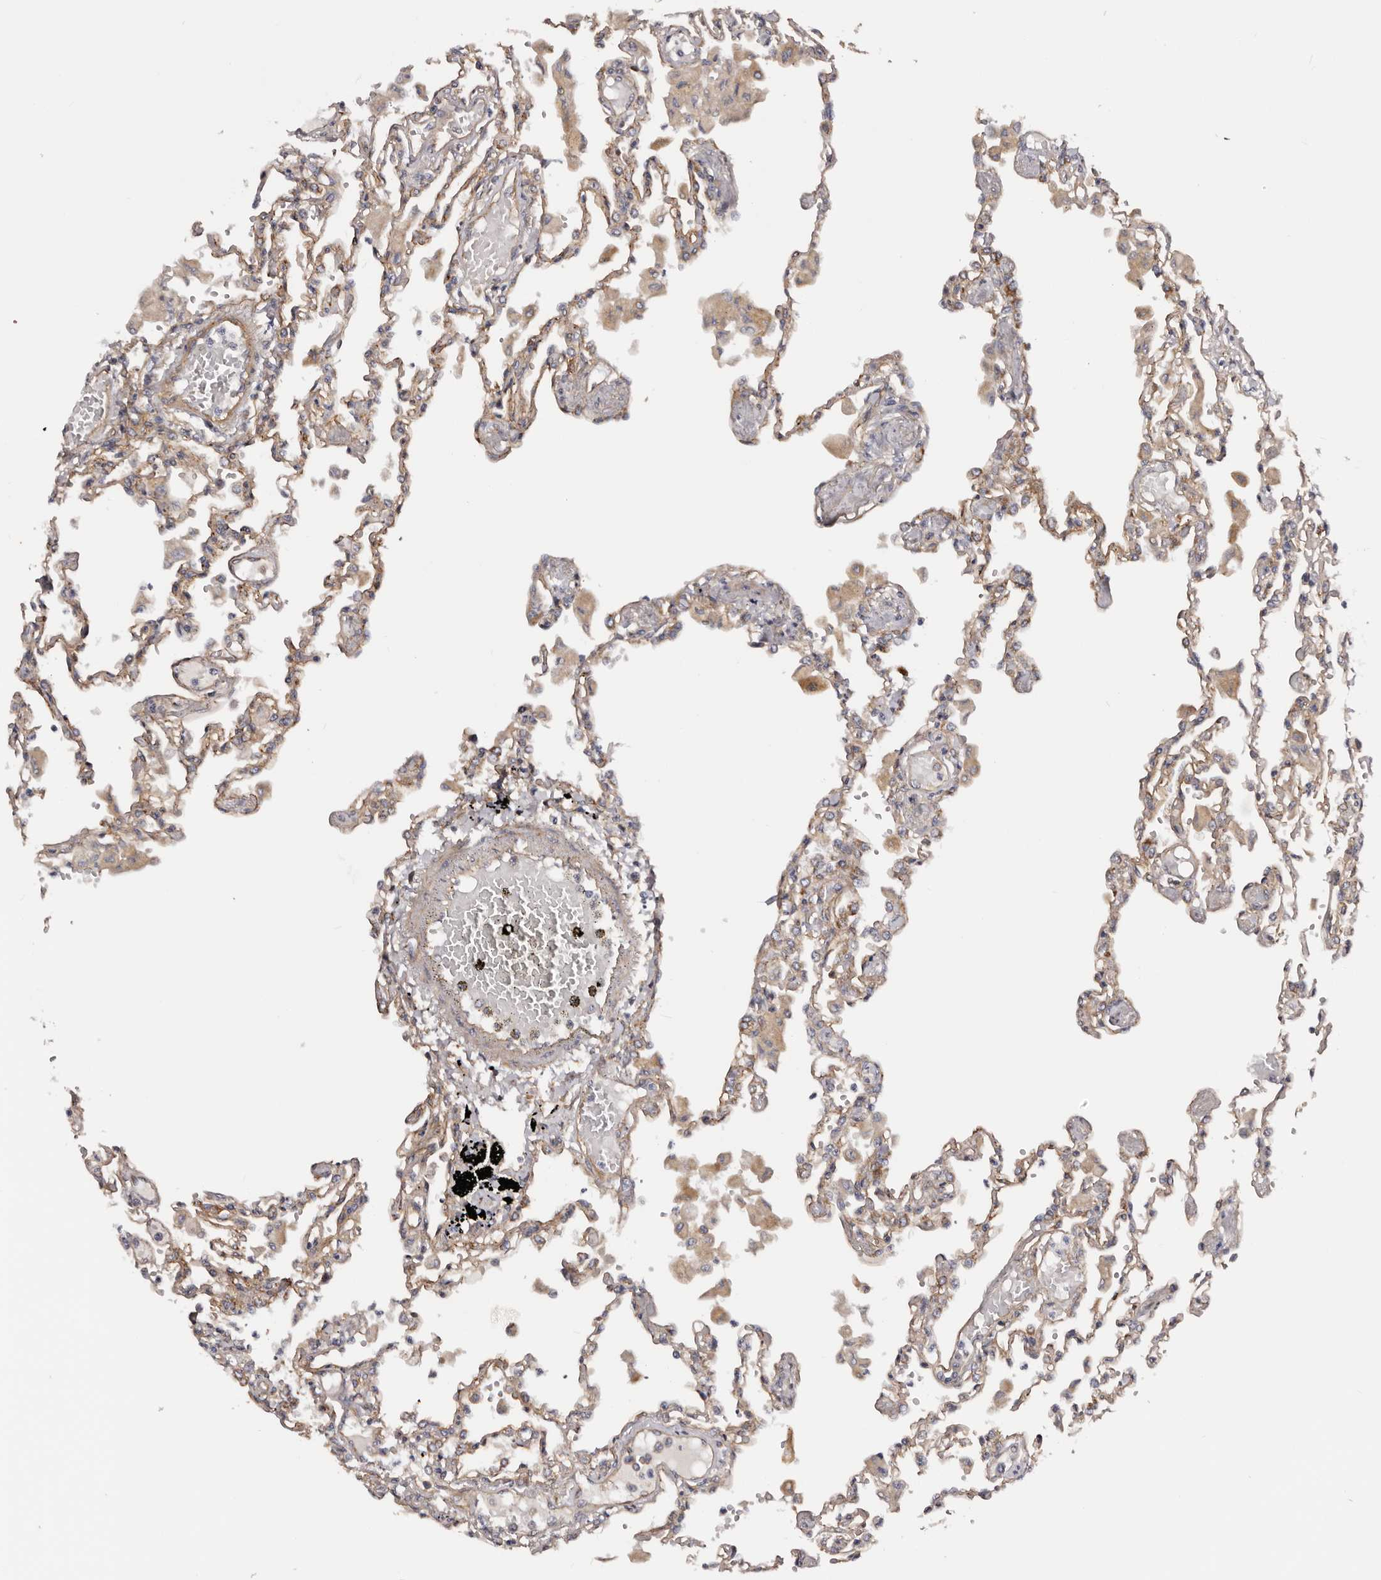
{"staining": {"intensity": "negative", "quantity": "none", "location": "none"}, "tissue": "lung", "cell_type": "Alveolar cells", "image_type": "normal", "snomed": [{"axis": "morphology", "description": "Normal tissue, NOS"}, {"axis": "topography", "description": "Bronchus"}, {"axis": "topography", "description": "Lung"}], "caption": "Immunohistochemistry (IHC) of unremarkable human lung displays no staining in alveolar cells.", "gene": "DMRT2", "patient": {"sex": "female", "age": 49}}